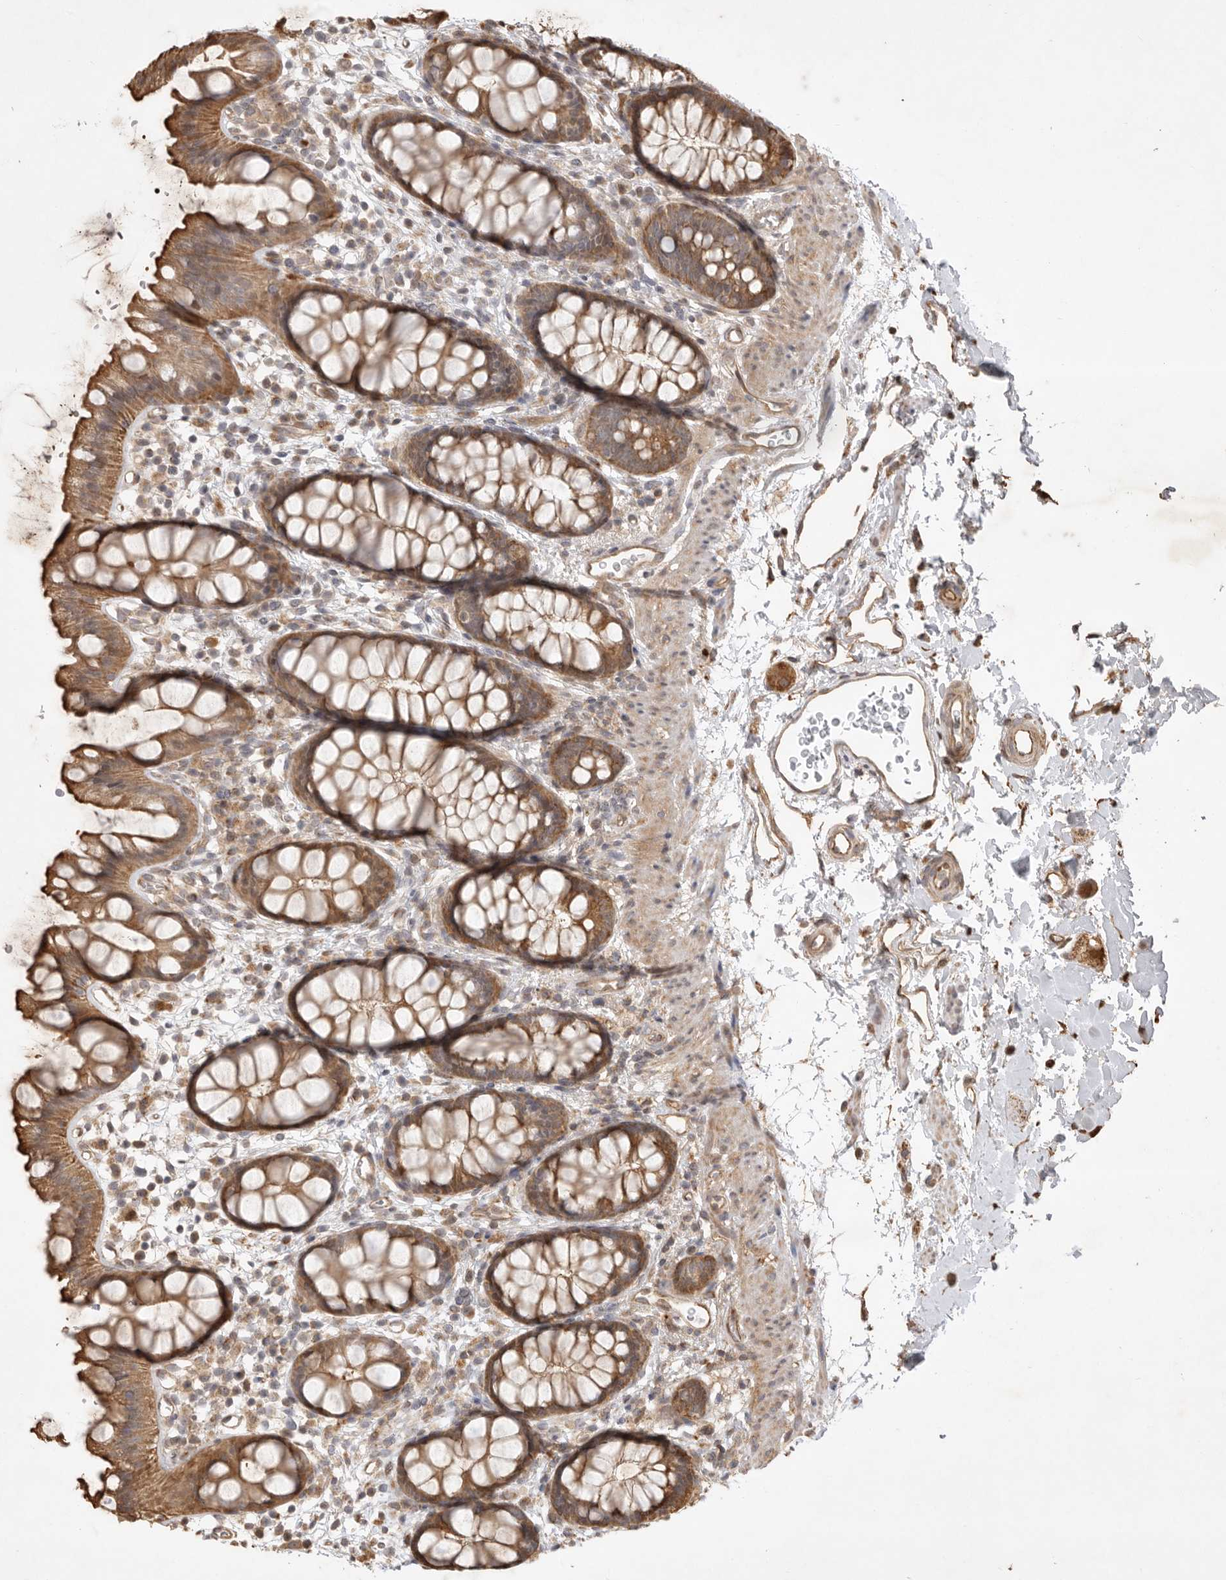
{"staining": {"intensity": "moderate", "quantity": ">75%", "location": "cytoplasmic/membranous"}, "tissue": "rectum", "cell_type": "Glandular cells", "image_type": "normal", "snomed": [{"axis": "morphology", "description": "Normal tissue, NOS"}, {"axis": "topography", "description": "Rectum"}], "caption": "A photomicrograph of human rectum stained for a protein demonstrates moderate cytoplasmic/membranous brown staining in glandular cells.", "gene": "DPH7", "patient": {"sex": "female", "age": 65}}